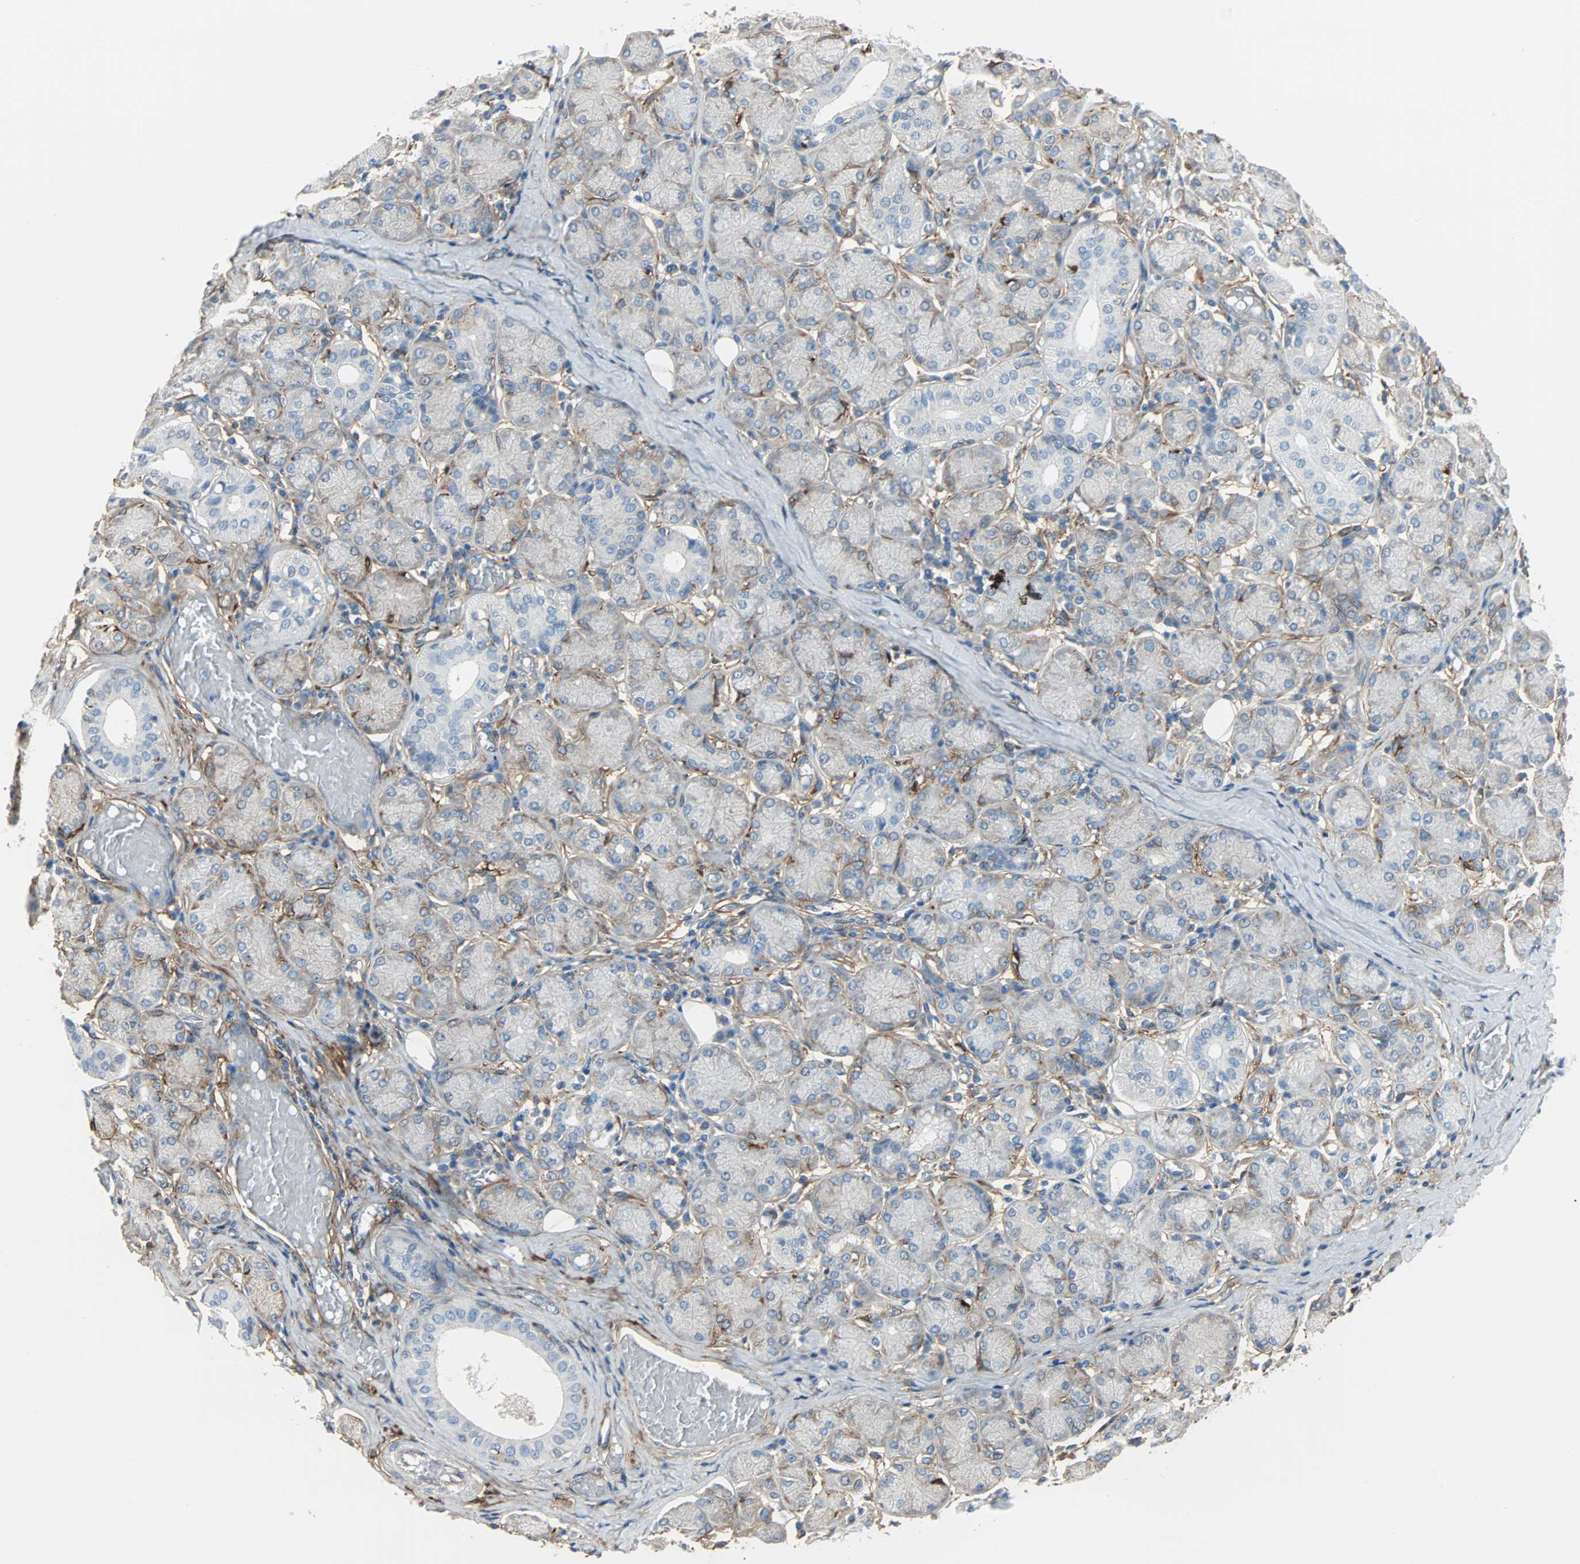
{"staining": {"intensity": "weak", "quantity": "<25%", "location": "cytoplasmic/membranous"}, "tissue": "salivary gland", "cell_type": "Glandular cells", "image_type": "normal", "snomed": [{"axis": "morphology", "description": "Normal tissue, NOS"}, {"axis": "topography", "description": "Salivary gland"}], "caption": "IHC histopathology image of normal salivary gland: human salivary gland stained with DAB shows no significant protein positivity in glandular cells.", "gene": "EPB41L2", "patient": {"sex": "female", "age": 24}}